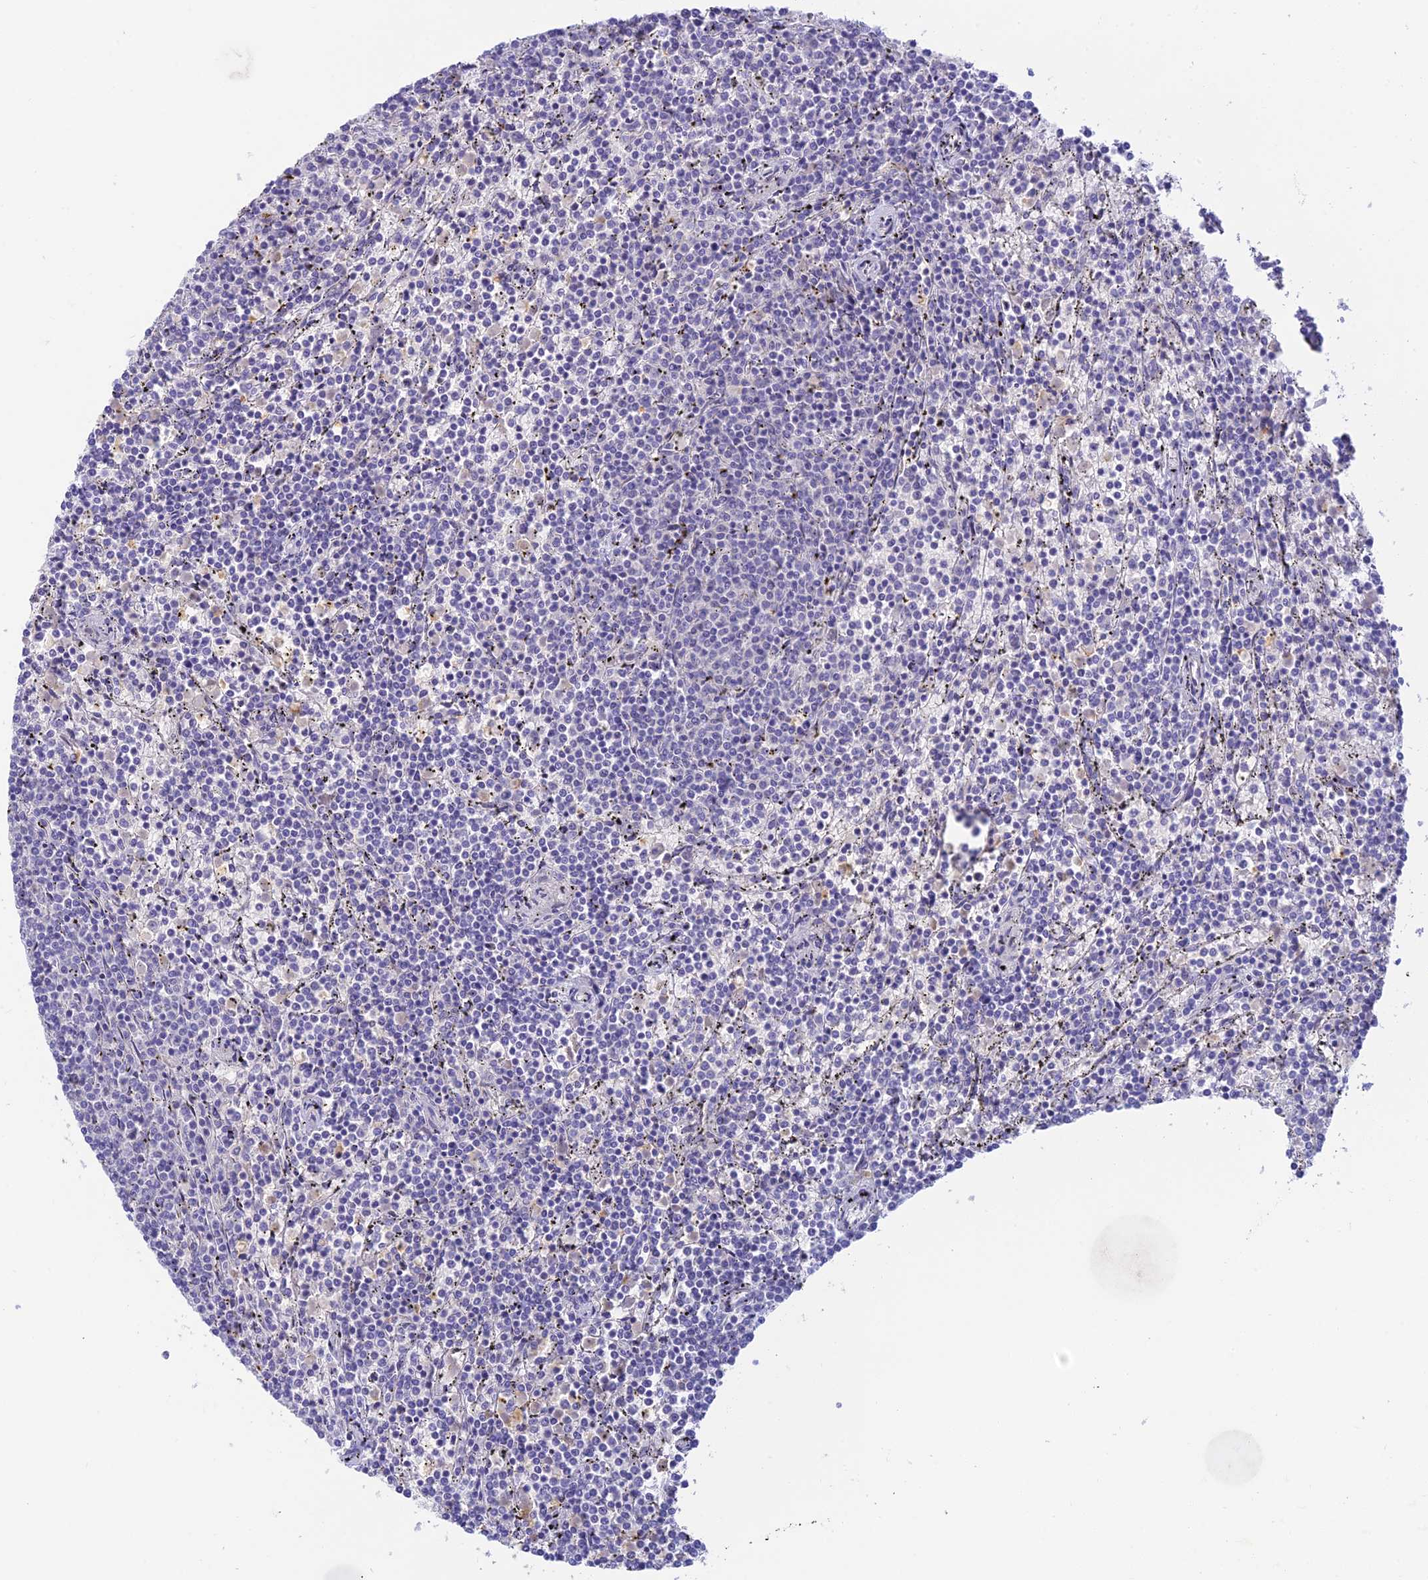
{"staining": {"intensity": "negative", "quantity": "none", "location": "none"}, "tissue": "lymphoma", "cell_type": "Tumor cells", "image_type": "cancer", "snomed": [{"axis": "morphology", "description": "Malignant lymphoma, non-Hodgkin's type, Low grade"}, {"axis": "topography", "description": "Spleen"}], "caption": "This histopathology image is of lymphoma stained with IHC to label a protein in brown with the nuclei are counter-stained blue. There is no staining in tumor cells.", "gene": "INTS13", "patient": {"sex": "female", "age": 50}}